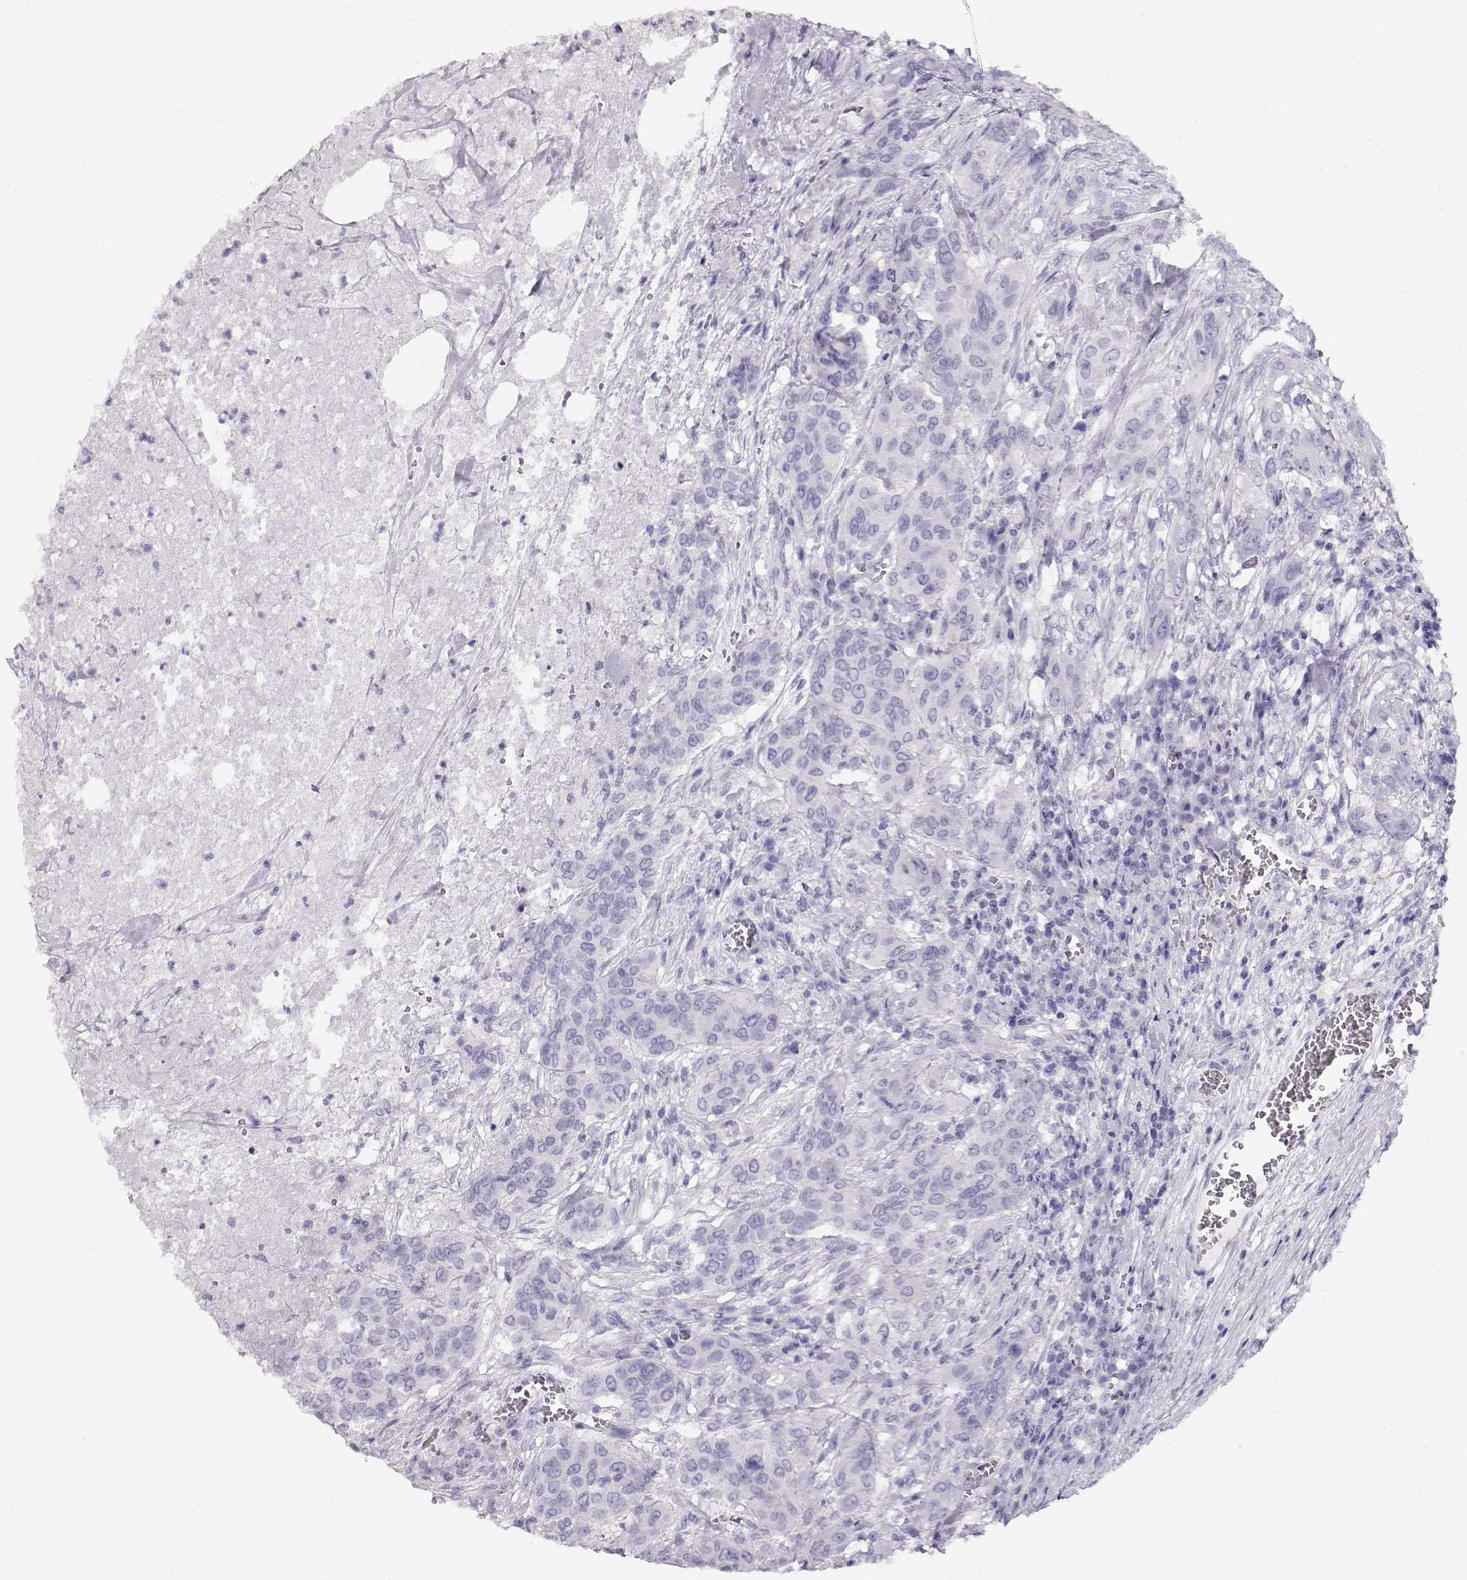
{"staining": {"intensity": "negative", "quantity": "none", "location": "none"}, "tissue": "urothelial cancer", "cell_type": "Tumor cells", "image_type": "cancer", "snomed": [{"axis": "morphology", "description": "Urothelial carcinoma, NOS"}, {"axis": "morphology", "description": "Urothelial carcinoma, High grade"}, {"axis": "topography", "description": "Urinary bladder"}], "caption": "This is an immunohistochemistry micrograph of transitional cell carcinoma. There is no expression in tumor cells.", "gene": "ACTN2", "patient": {"sex": "male", "age": 63}}